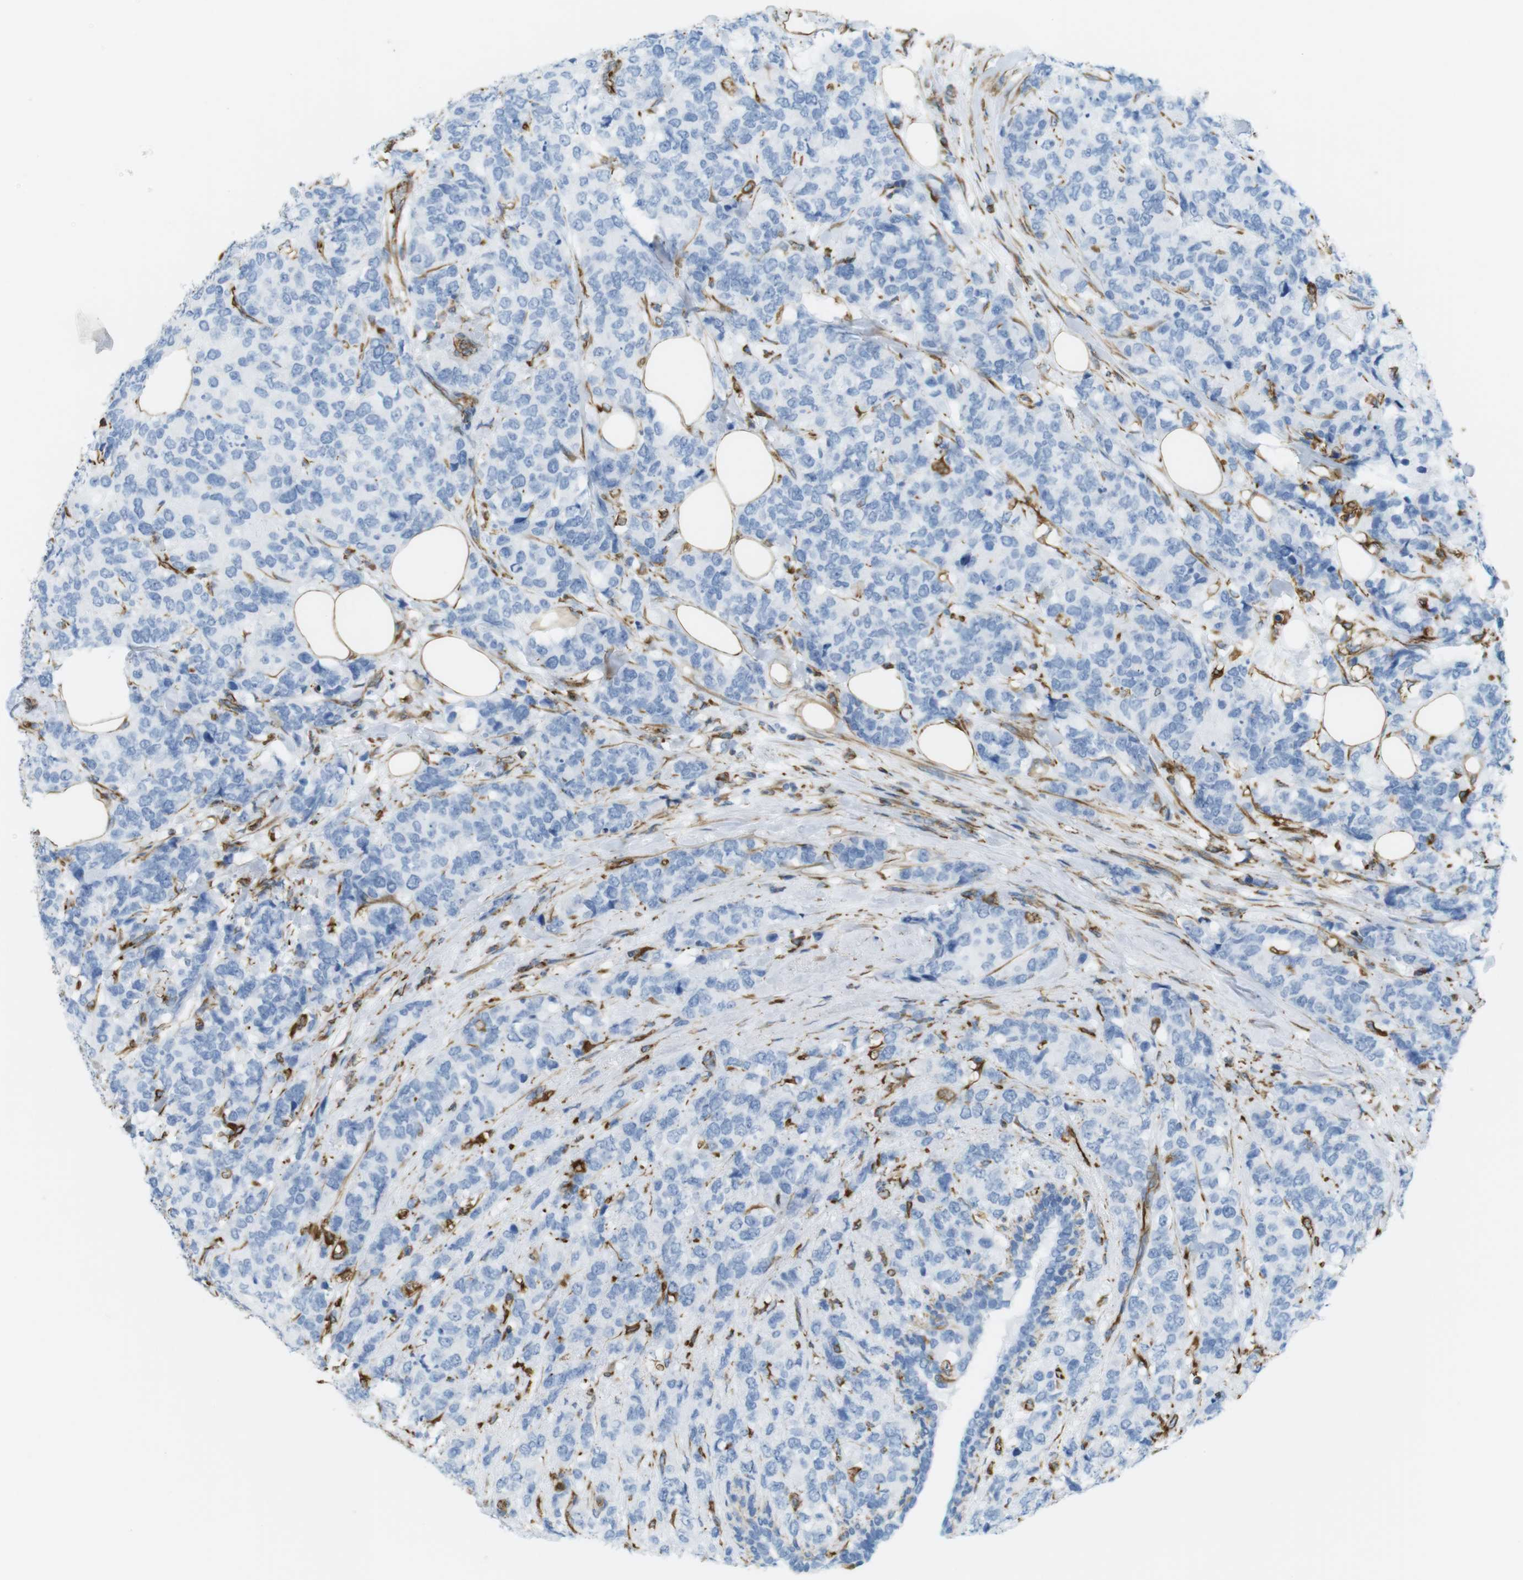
{"staining": {"intensity": "negative", "quantity": "none", "location": "none"}, "tissue": "breast cancer", "cell_type": "Tumor cells", "image_type": "cancer", "snomed": [{"axis": "morphology", "description": "Lobular carcinoma"}, {"axis": "topography", "description": "Breast"}], "caption": "Immunohistochemistry histopathology image of human lobular carcinoma (breast) stained for a protein (brown), which shows no positivity in tumor cells.", "gene": "MS4A10", "patient": {"sex": "female", "age": 59}}